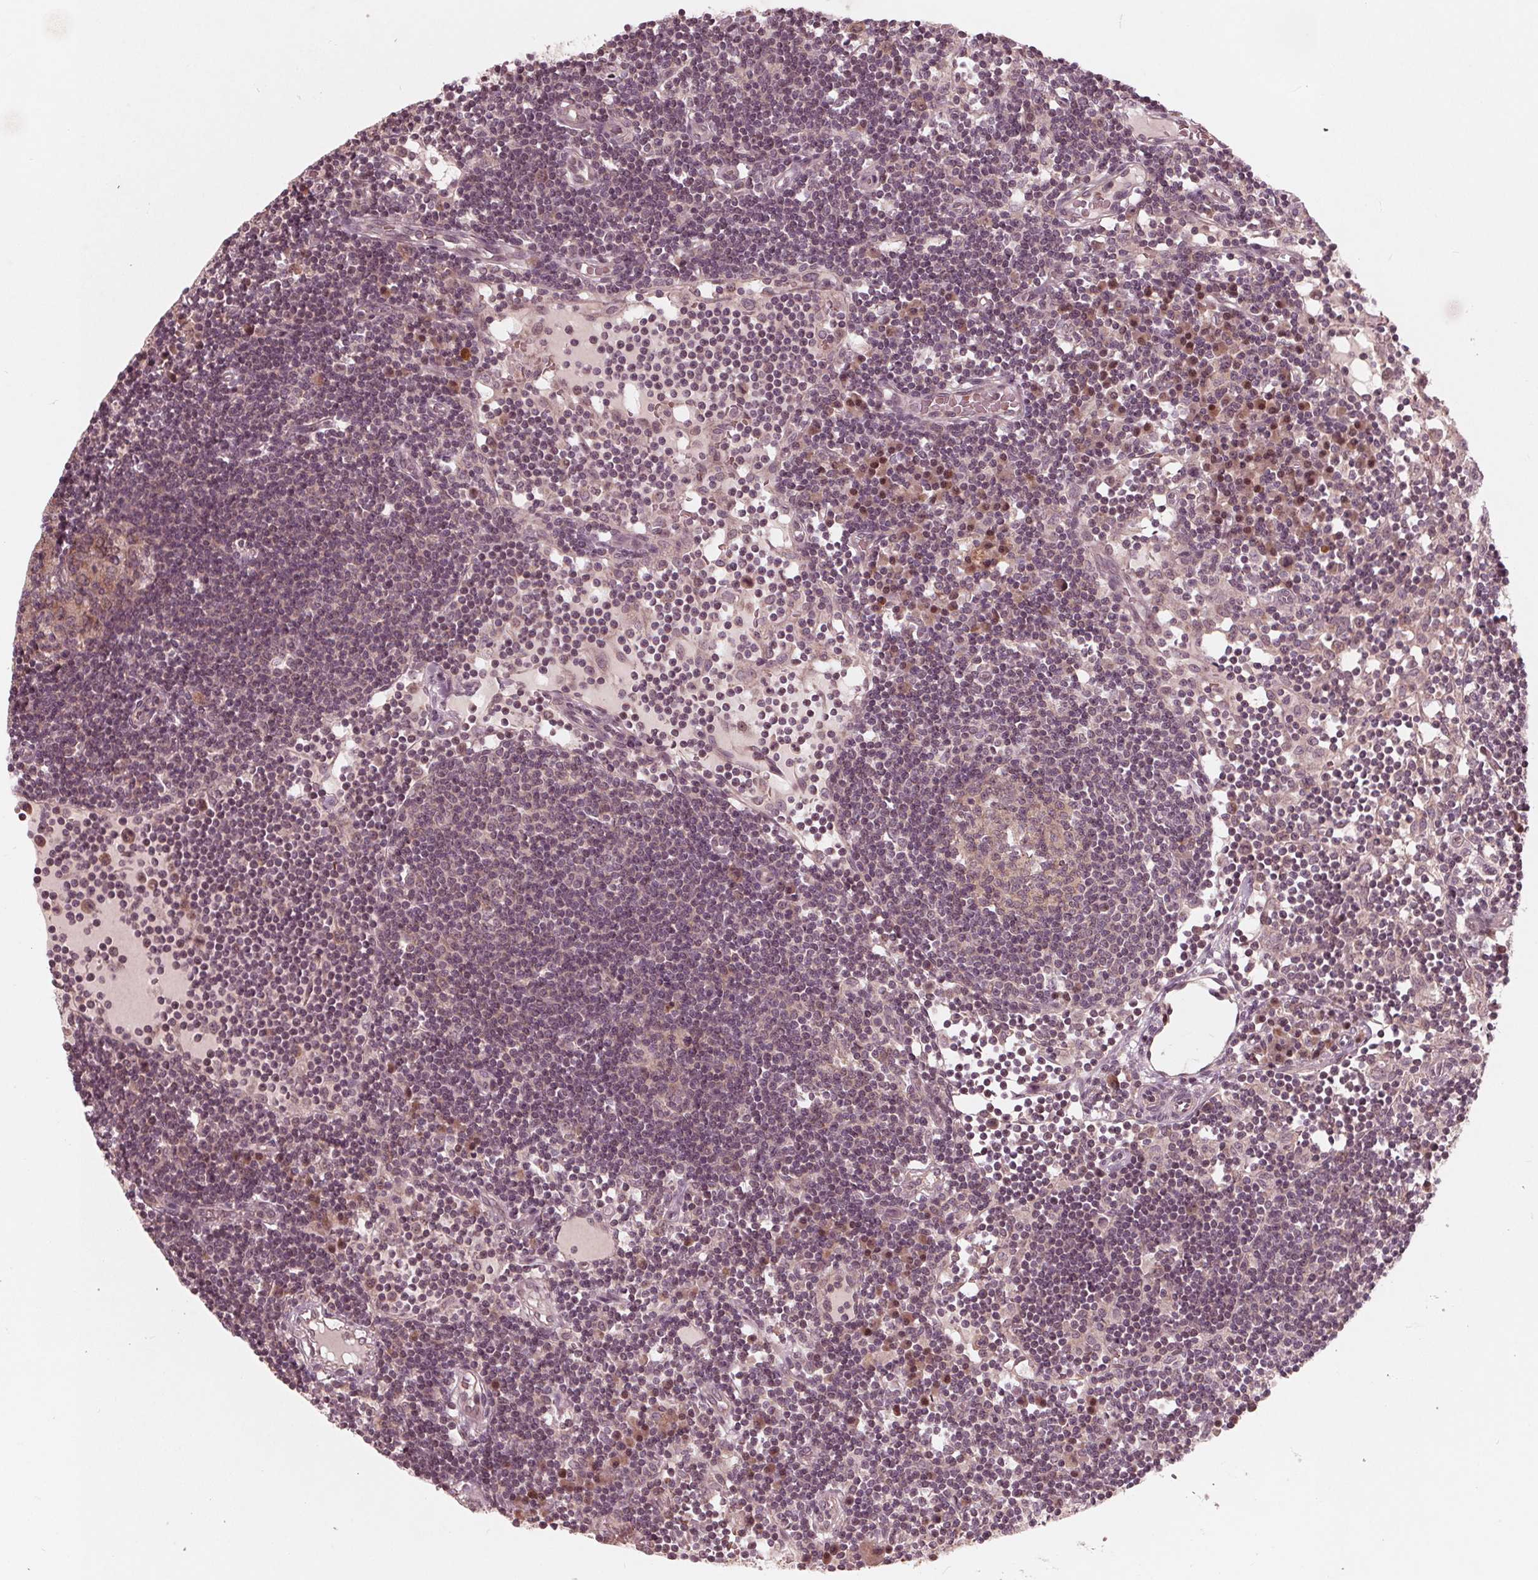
{"staining": {"intensity": "moderate", "quantity": ">75%", "location": "cytoplasmic/membranous"}, "tissue": "lymph node", "cell_type": "Germinal center cells", "image_type": "normal", "snomed": [{"axis": "morphology", "description": "Normal tissue, NOS"}, {"axis": "topography", "description": "Lymph node"}], "caption": "Unremarkable lymph node exhibits moderate cytoplasmic/membranous staining in approximately >75% of germinal center cells.", "gene": "UBALD1", "patient": {"sex": "female", "age": 72}}